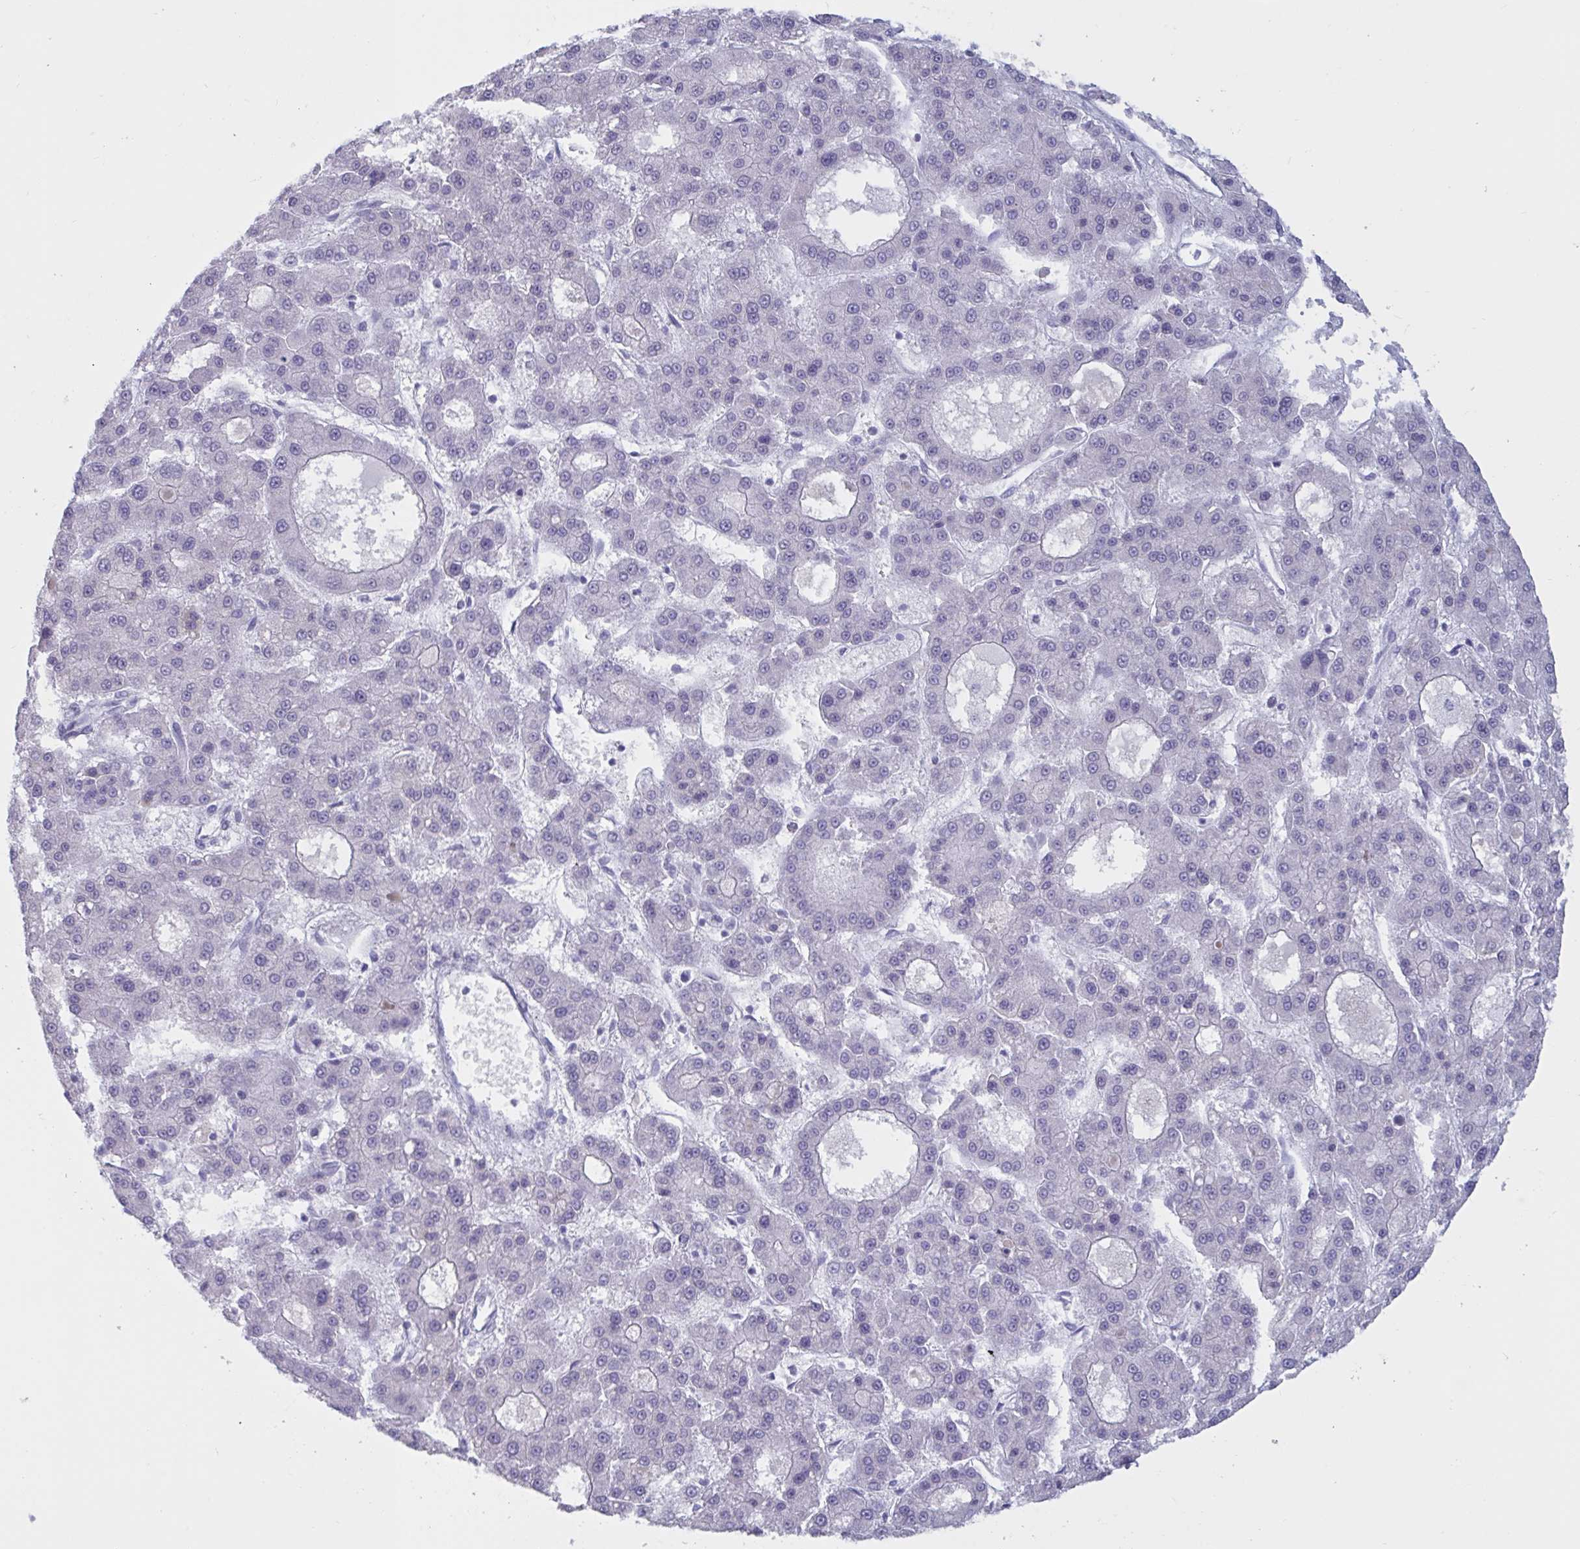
{"staining": {"intensity": "negative", "quantity": "none", "location": "none"}, "tissue": "liver cancer", "cell_type": "Tumor cells", "image_type": "cancer", "snomed": [{"axis": "morphology", "description": "Carcinoma, Hepatocellular, NOS"}, {"axis": "topography", "description": "Liver"}], "caption": "High magnification brightfield microscopy of liver cancer stained with DAB (3,3'-diaminobenzidine) (brown) and counterstained with hematoxylin (blue): tumor cells show no significant expression.", "gene": "BBS10", "patient": {"sex": "male", "age": 70}}